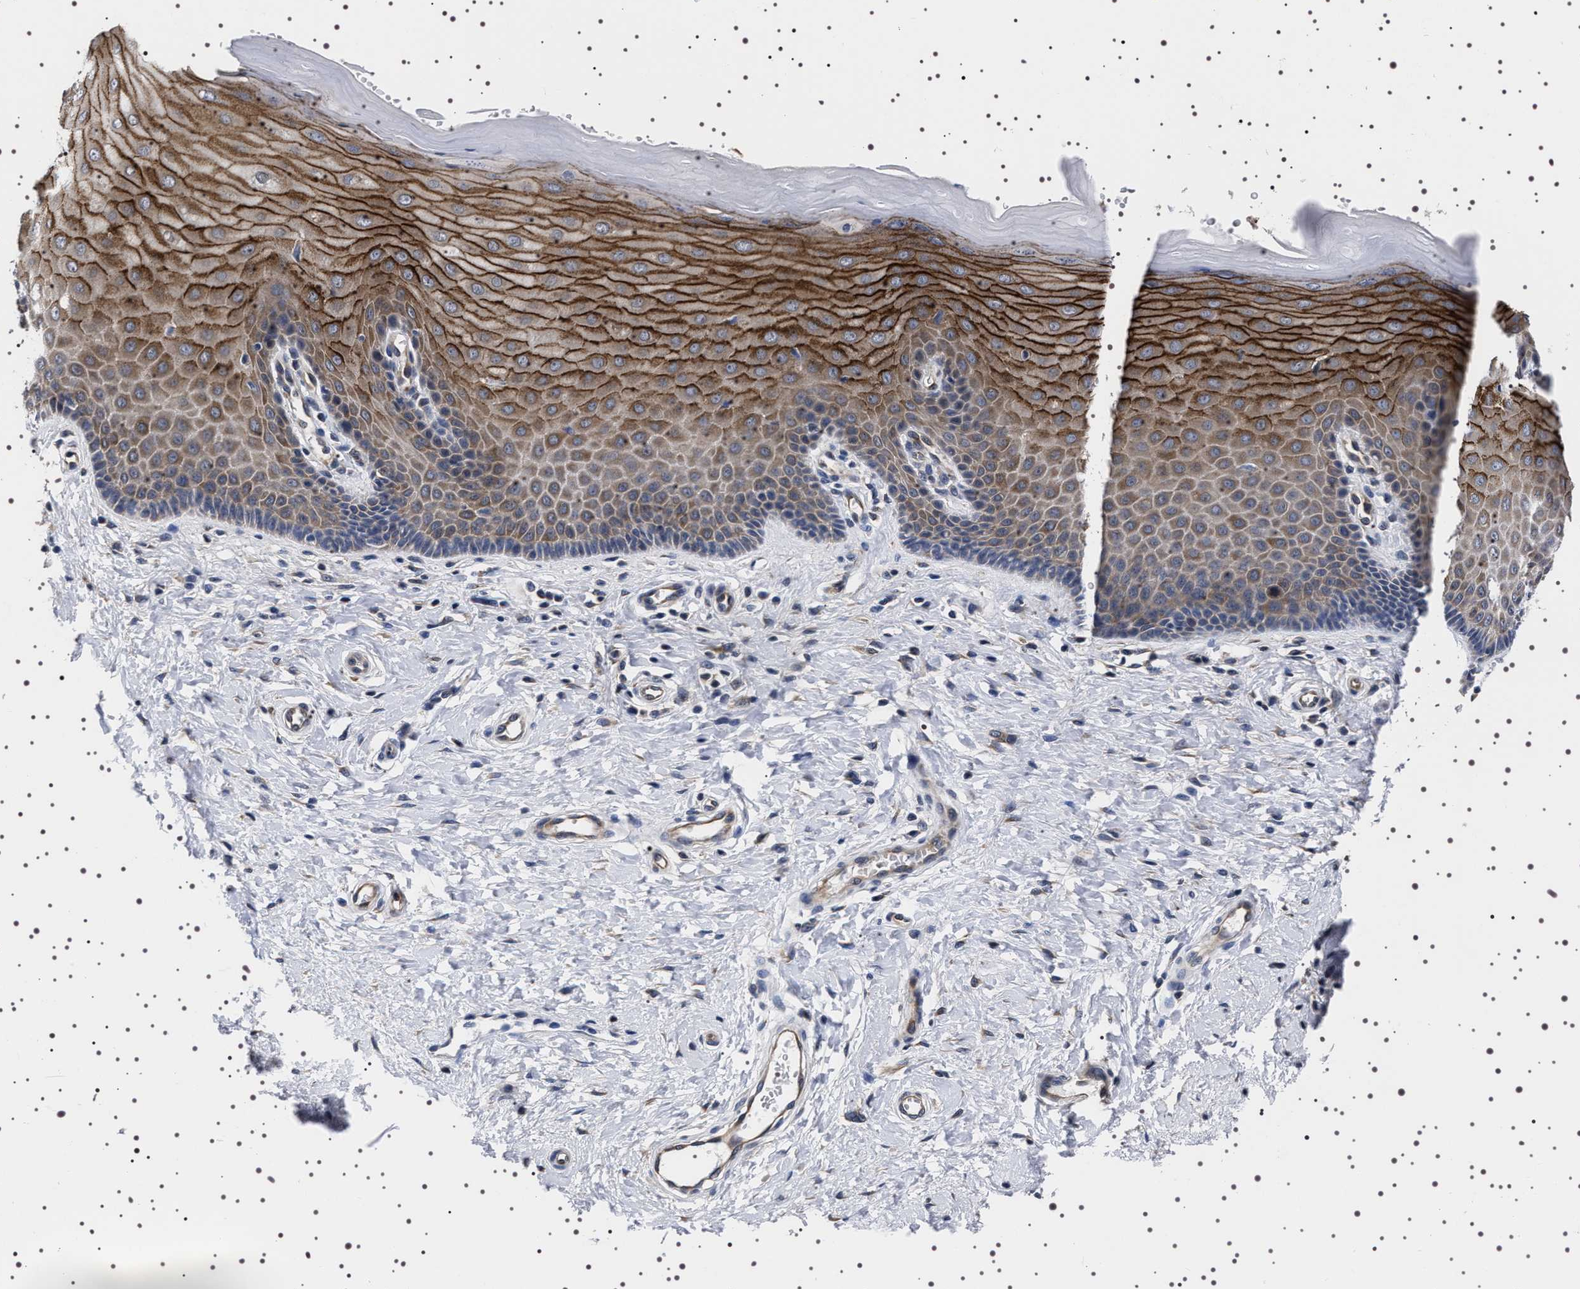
{"staining": {"intensity": "moderate", "quantity": ">75%", "location": "cytoplasmic/membranous"}, "tissue": "cervix", "cell_type": "Glandular cells", "image_type": "normal", "snomed": [{"axis": "morphology", "description": "Normal tissue, NOS"}, {"axis": "topography", "description": "Cervix"}], "caption": "Immunohistochemistry (IHC) micrograph of unremarkable human cervix stained for a protein (brown), which shows medium levels of moderate cytoplasmic/membranous expression in about >75% of glandular cells.", "gene": "DARS1", "patient": {"sex": "female", "age": 55}}